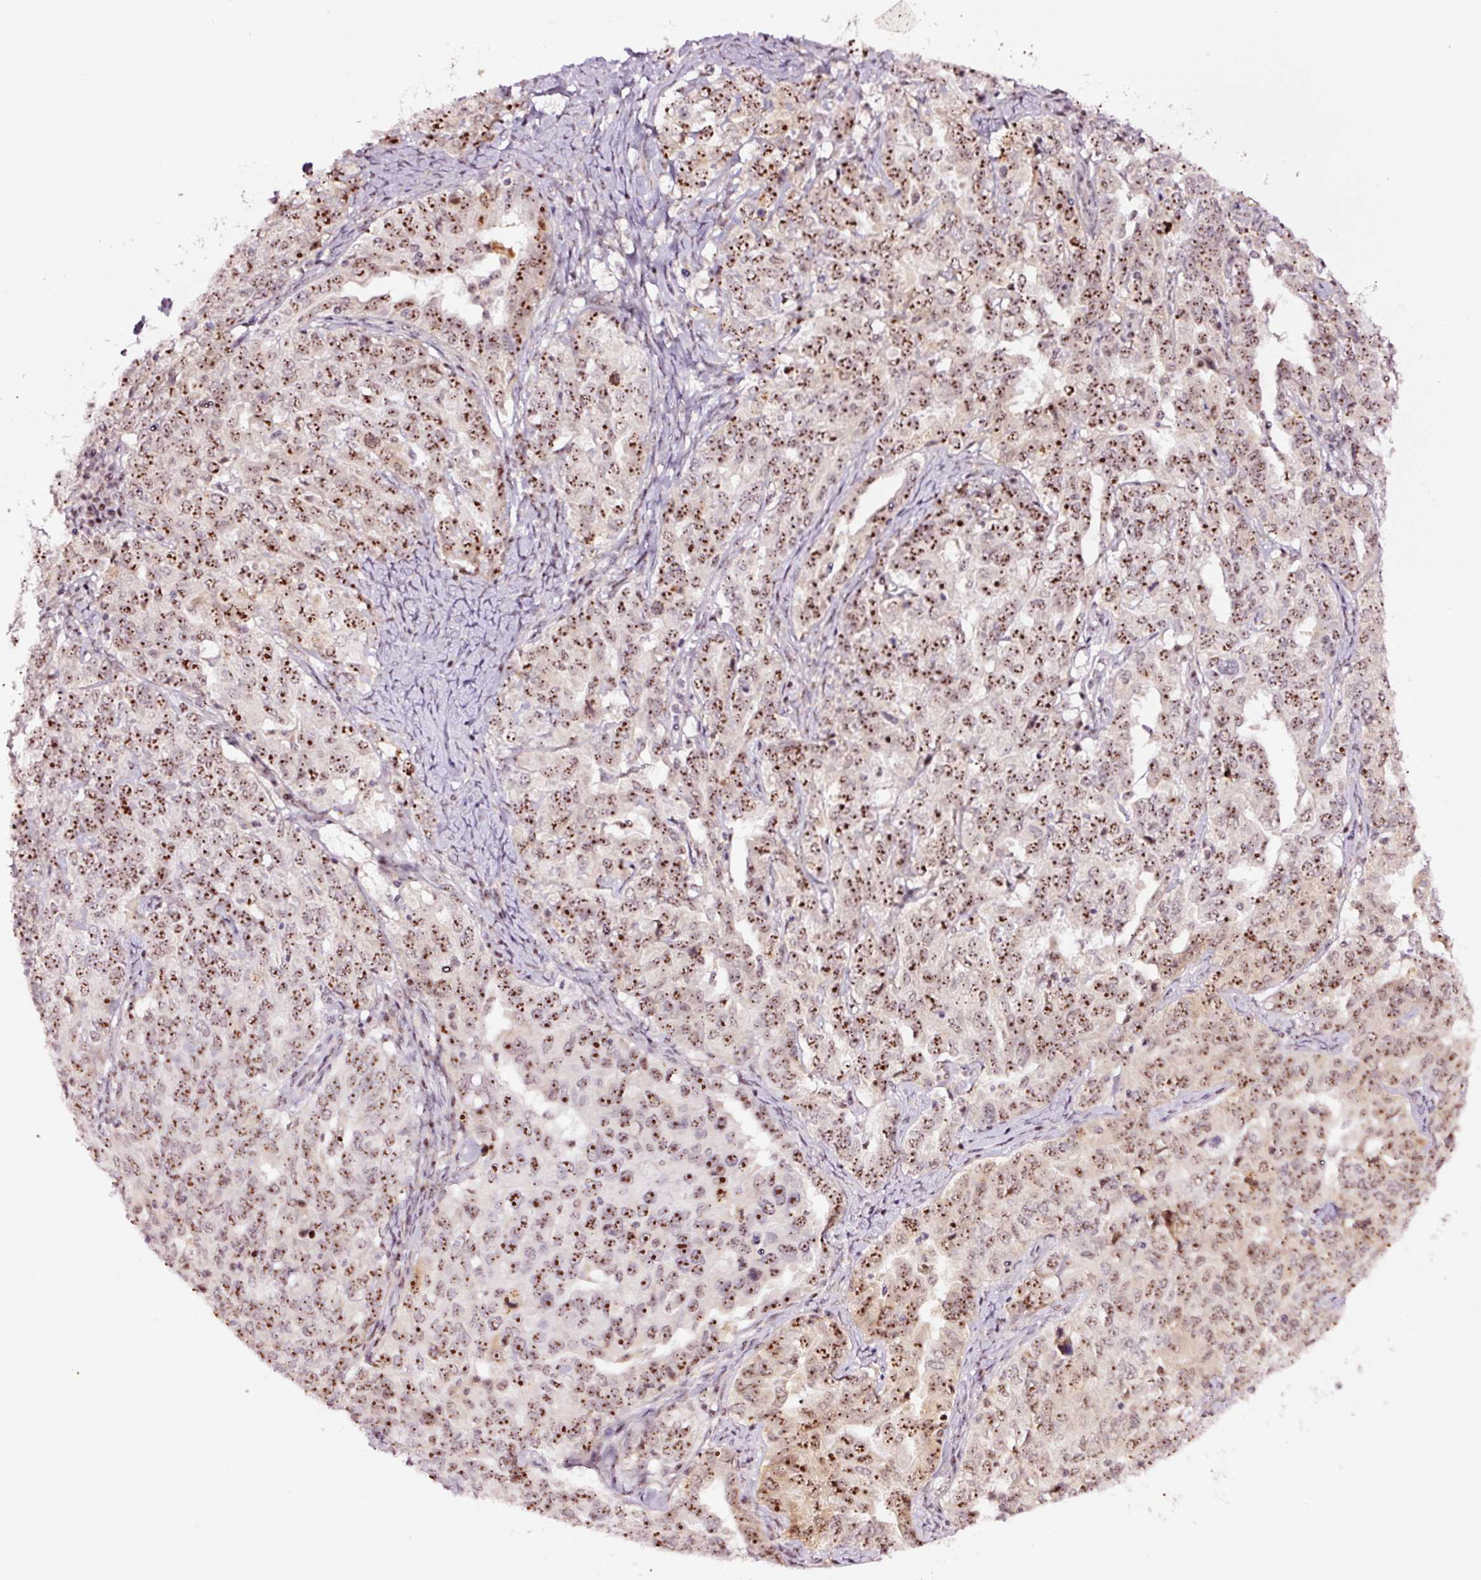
{"staining": {"intensity": "moderate", "quantity": ">75%", "location": "nuclear"}, "tissue": "ovarian cancer", "cell_type": "Tumor cells", "image_type": "cancer", "snomed": [{"axis": "morphology", "description": "Carcinoma, endometroid"}, {"axis": "topography", "description": "Ovary"}], "caption": "Immunohistochemistry histopathology image of neoplastic tissue: ovarian cancer (endometroid carcinoma) stained using immunohistochemistry (IHC) demonstrates medium levels of moderate protein expression localized specifically in the nuclear of tumor cells, appearing as a nuclear brown color.", "gene": "GNL3", "patient": {"sex": "female", "age": 62}}